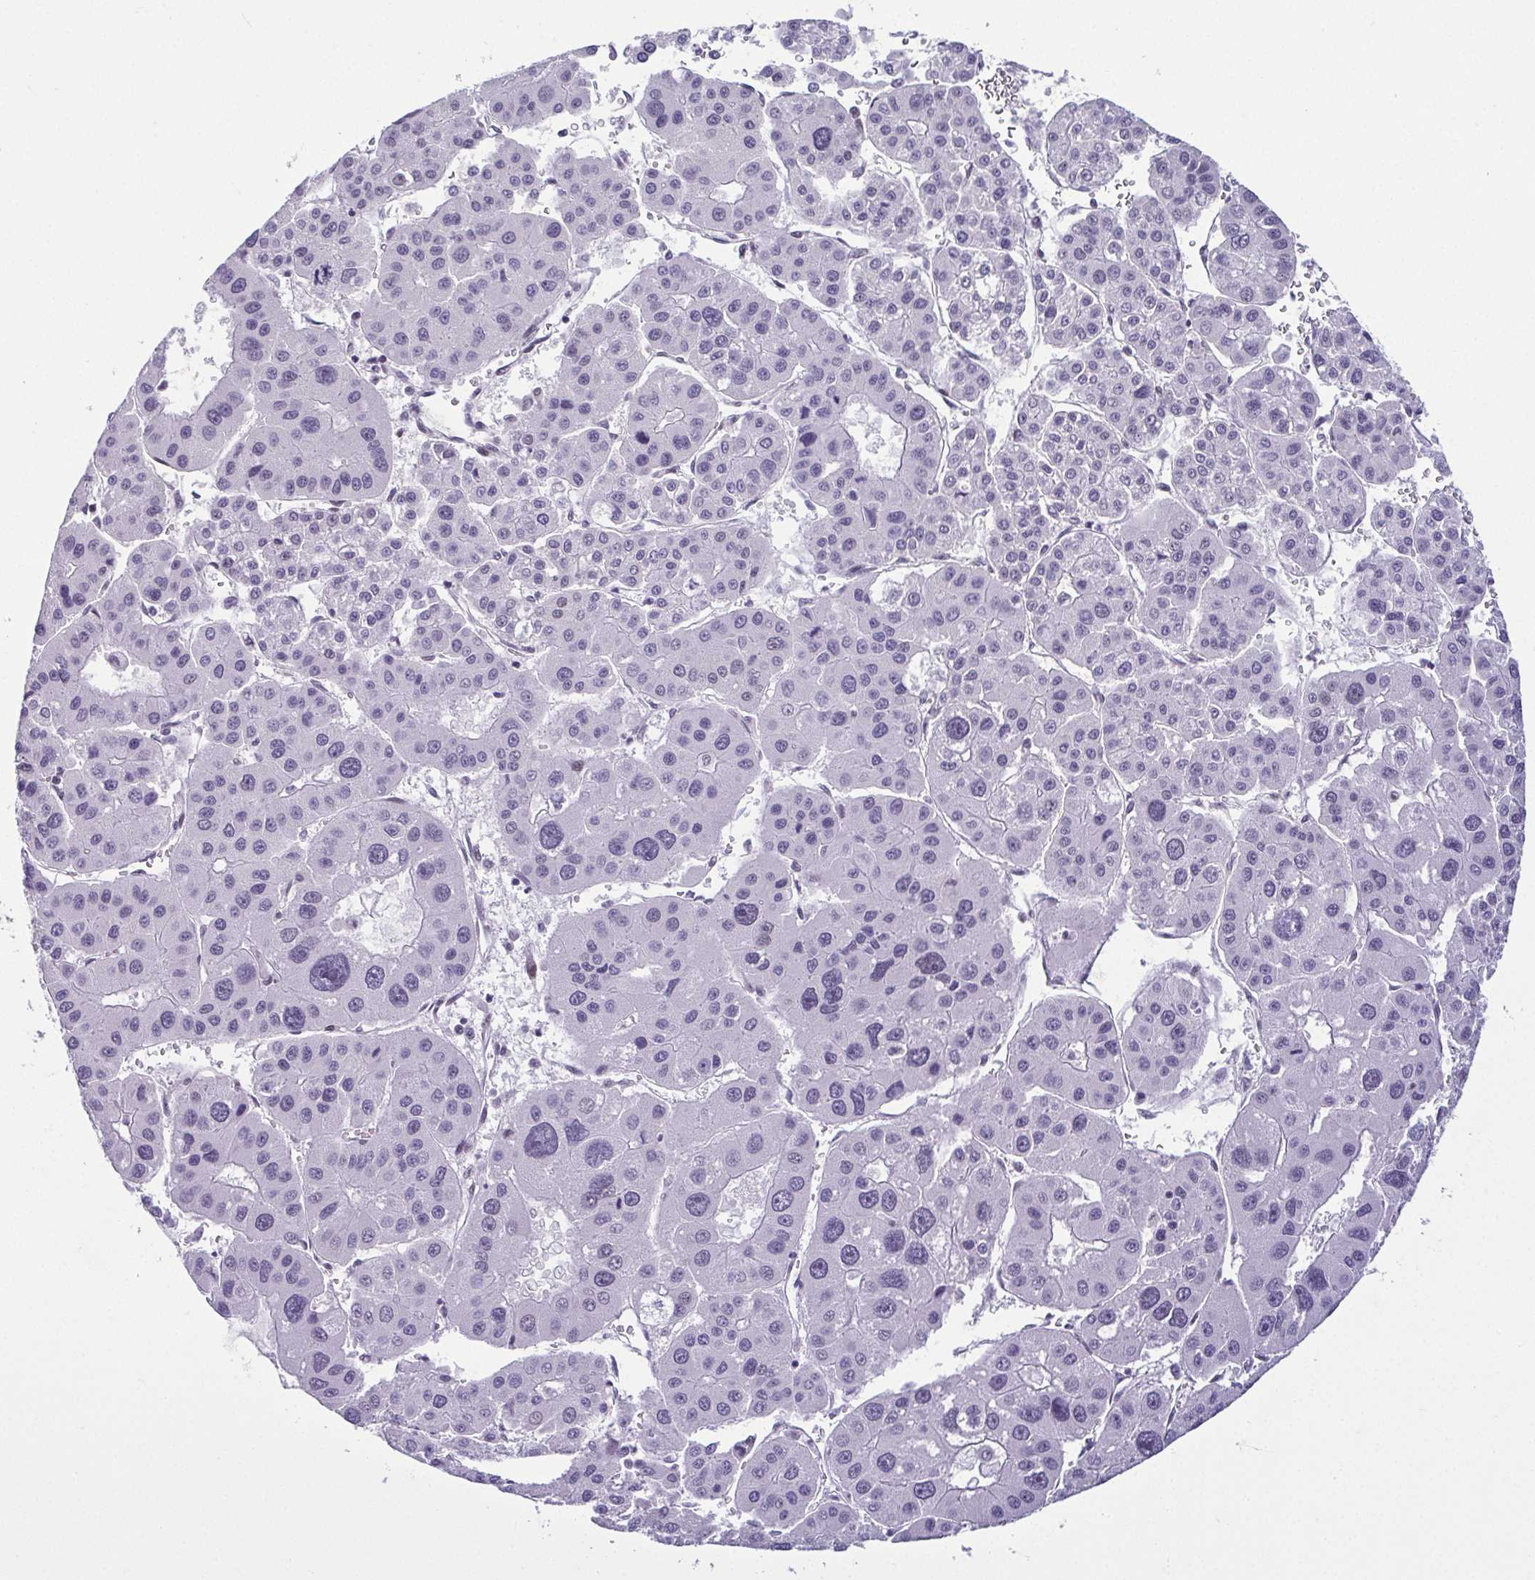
{"staining": {"intensity": "negative", "quantity": "none", "location": "none"}, "tissue": "liver cancer", "cell_type": "Tumor cells", "image_type": "cancer", "snomed": [{"axis": "morphology", "description": "Carcinoma, Hepatocellular, NOS"}, {"axis": "topography", "description": "Liver"}], "caption": "A high-resolution image shows IHC staining of liver cancer (hepatocellular carcinoma), which reveals no significant expression in tumor cells. (Immunohistochemistry (ihc), brightfield microscopy, high magnification).", "gene": "RBM3", "patient": {"sex": "male", "age": 73}}